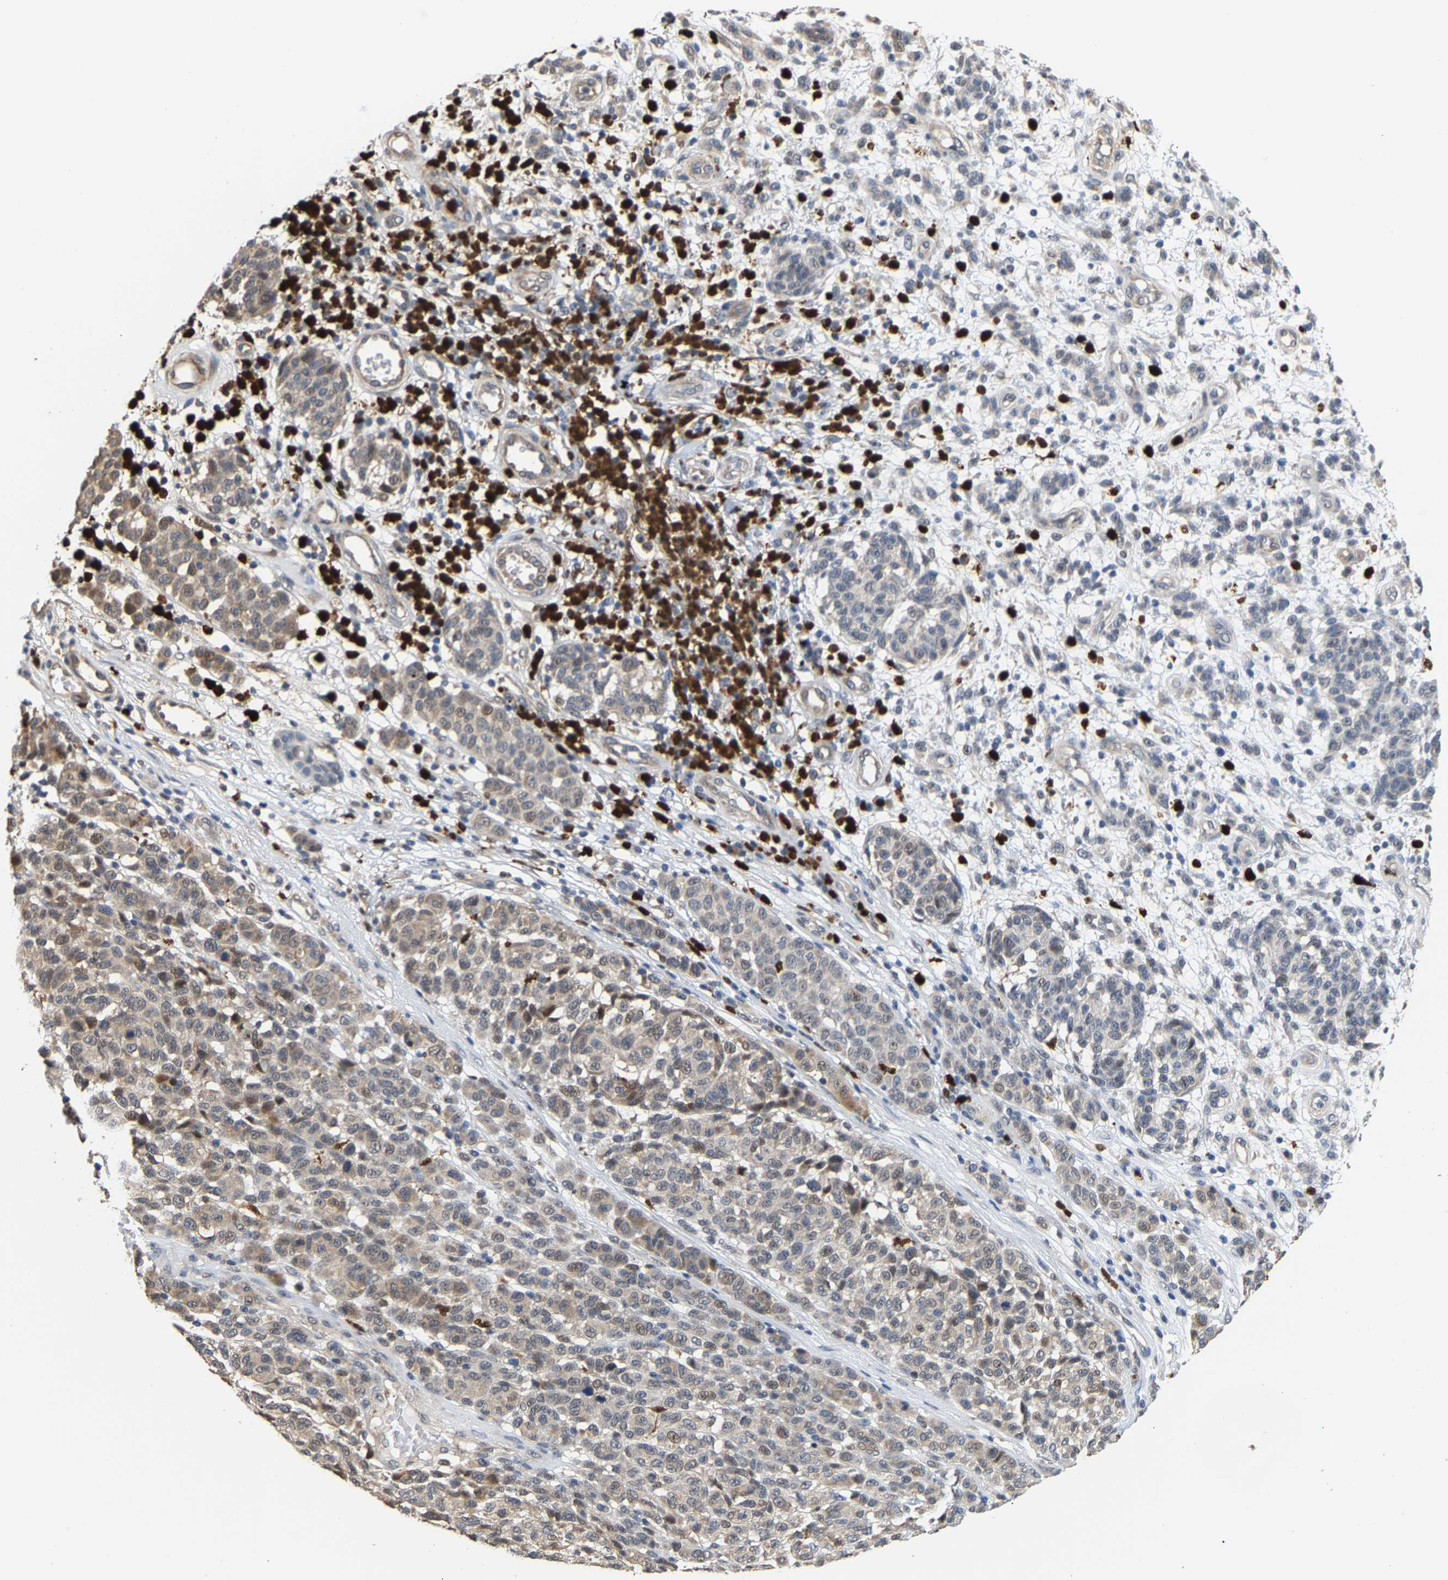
{"staining": {"intensity": "moderate", "quantity": "<25%", "location": "cytoplasmic/membranous,nuclear"}, "tissue": "melanoma", "cell_type": "Tumor cells", "image_type": "cancer", "snomed": [{"axis": "morphology", "description": "Malignant melanoma, NOS"}, {"axis": "topography", "description": "Skin"}], "caption": "Malignant melanoma was stained to show a protein in brown. There is low levels of moderate cytoplasmic/membranous and nuclear staining in about <25% of tumor cells.", "gene": "TDRD7", "patient": {"sex": "male", "age": 59}}